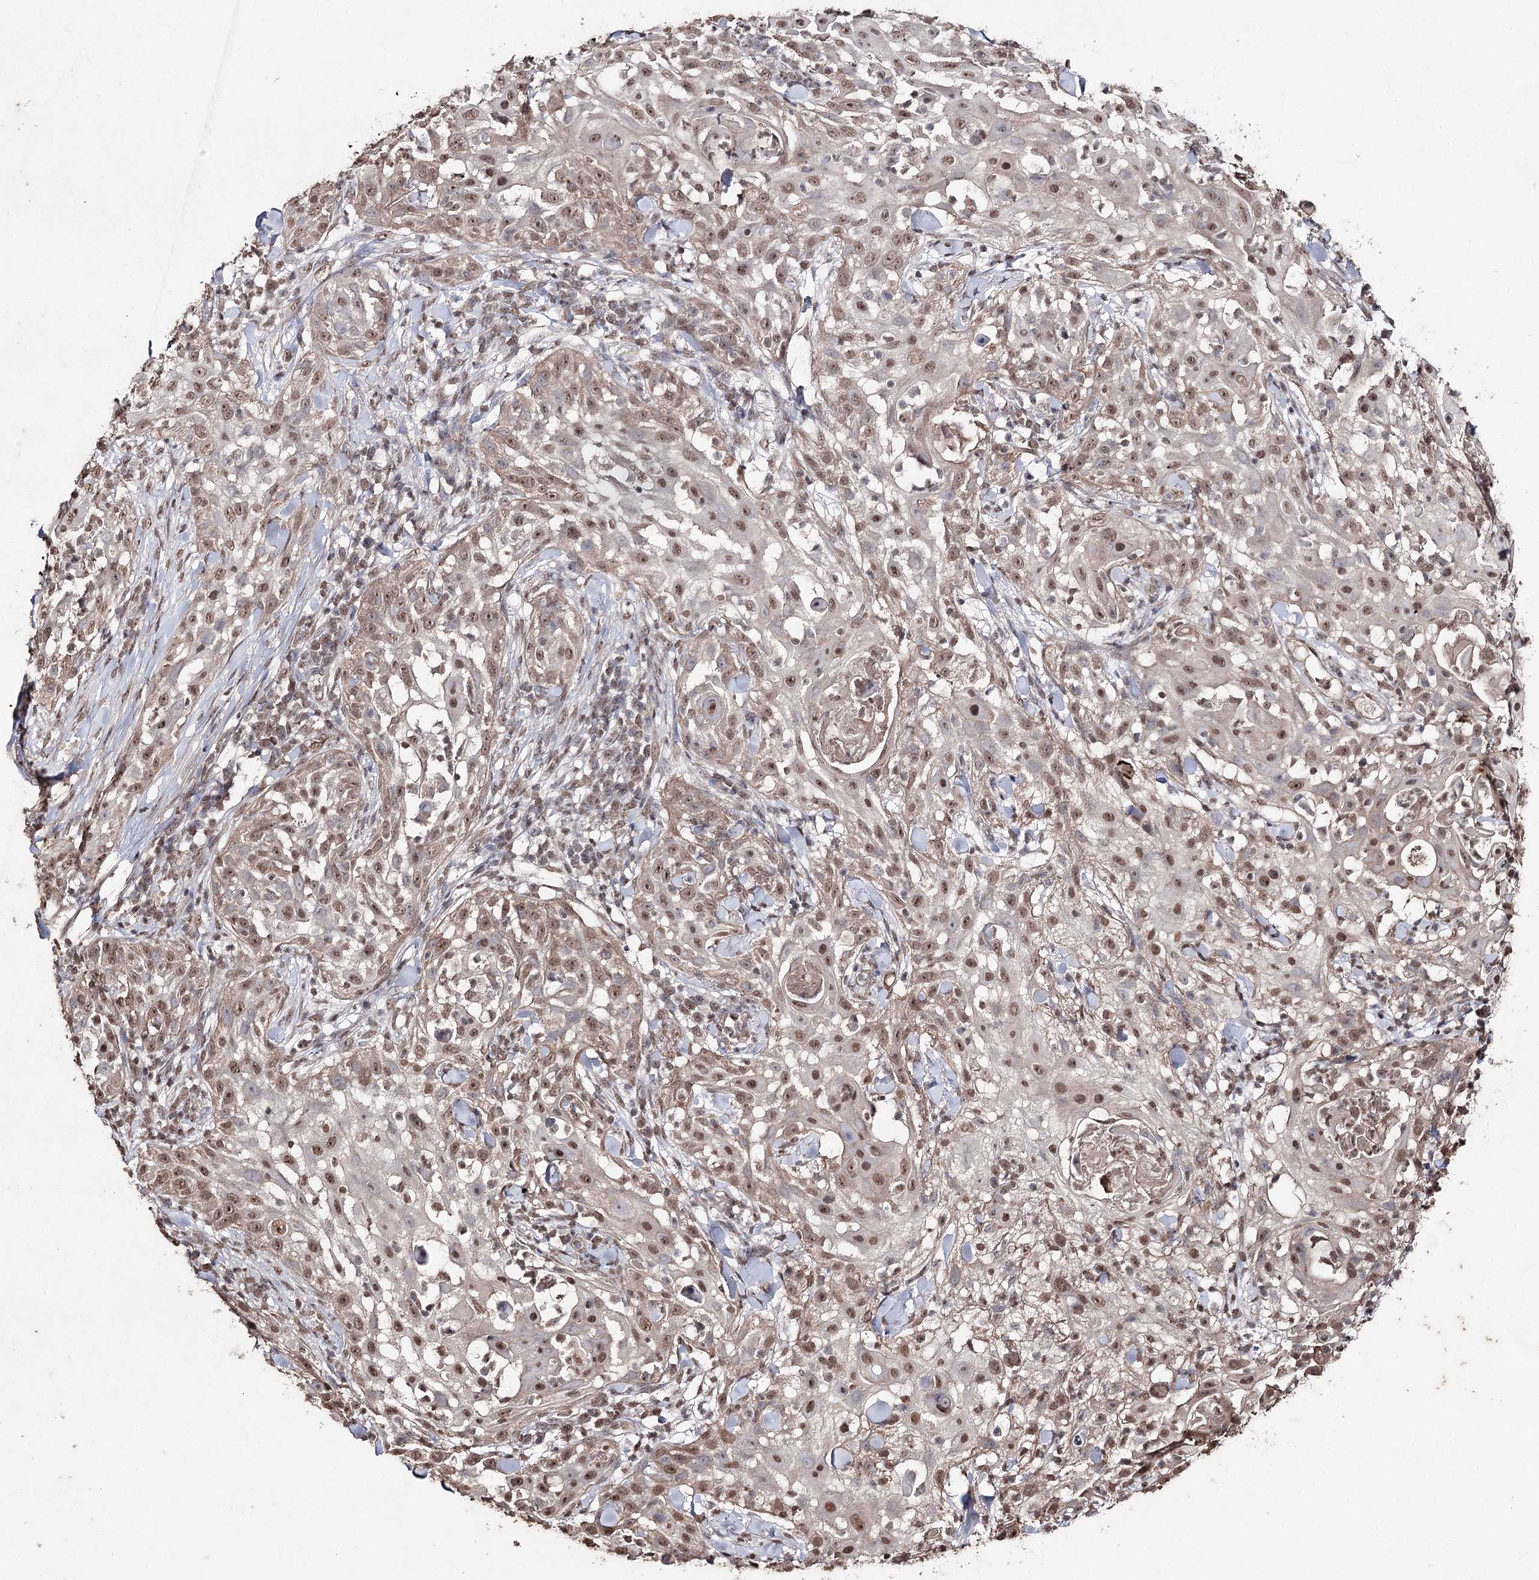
{"staining": {"intensity": "moderate", "quantity": ">75%", "location": "nuclear"}, "tissue": "skin cancer", "cell_type": "Tumor cells", "image_type": "cancer", "snomed": [{"axis": "morphology", "description": "Squamous cell carcinoma, NOS"}, {"axis": "topography", "description": "Skin"}], "caption": "A brown stain highlights moderate nuclear staining of a protein in skin cancer (squamous cell carcinoma) tumor cells.", "gene": "ATG14", "patient": {"sex": "female", "age": 44}}